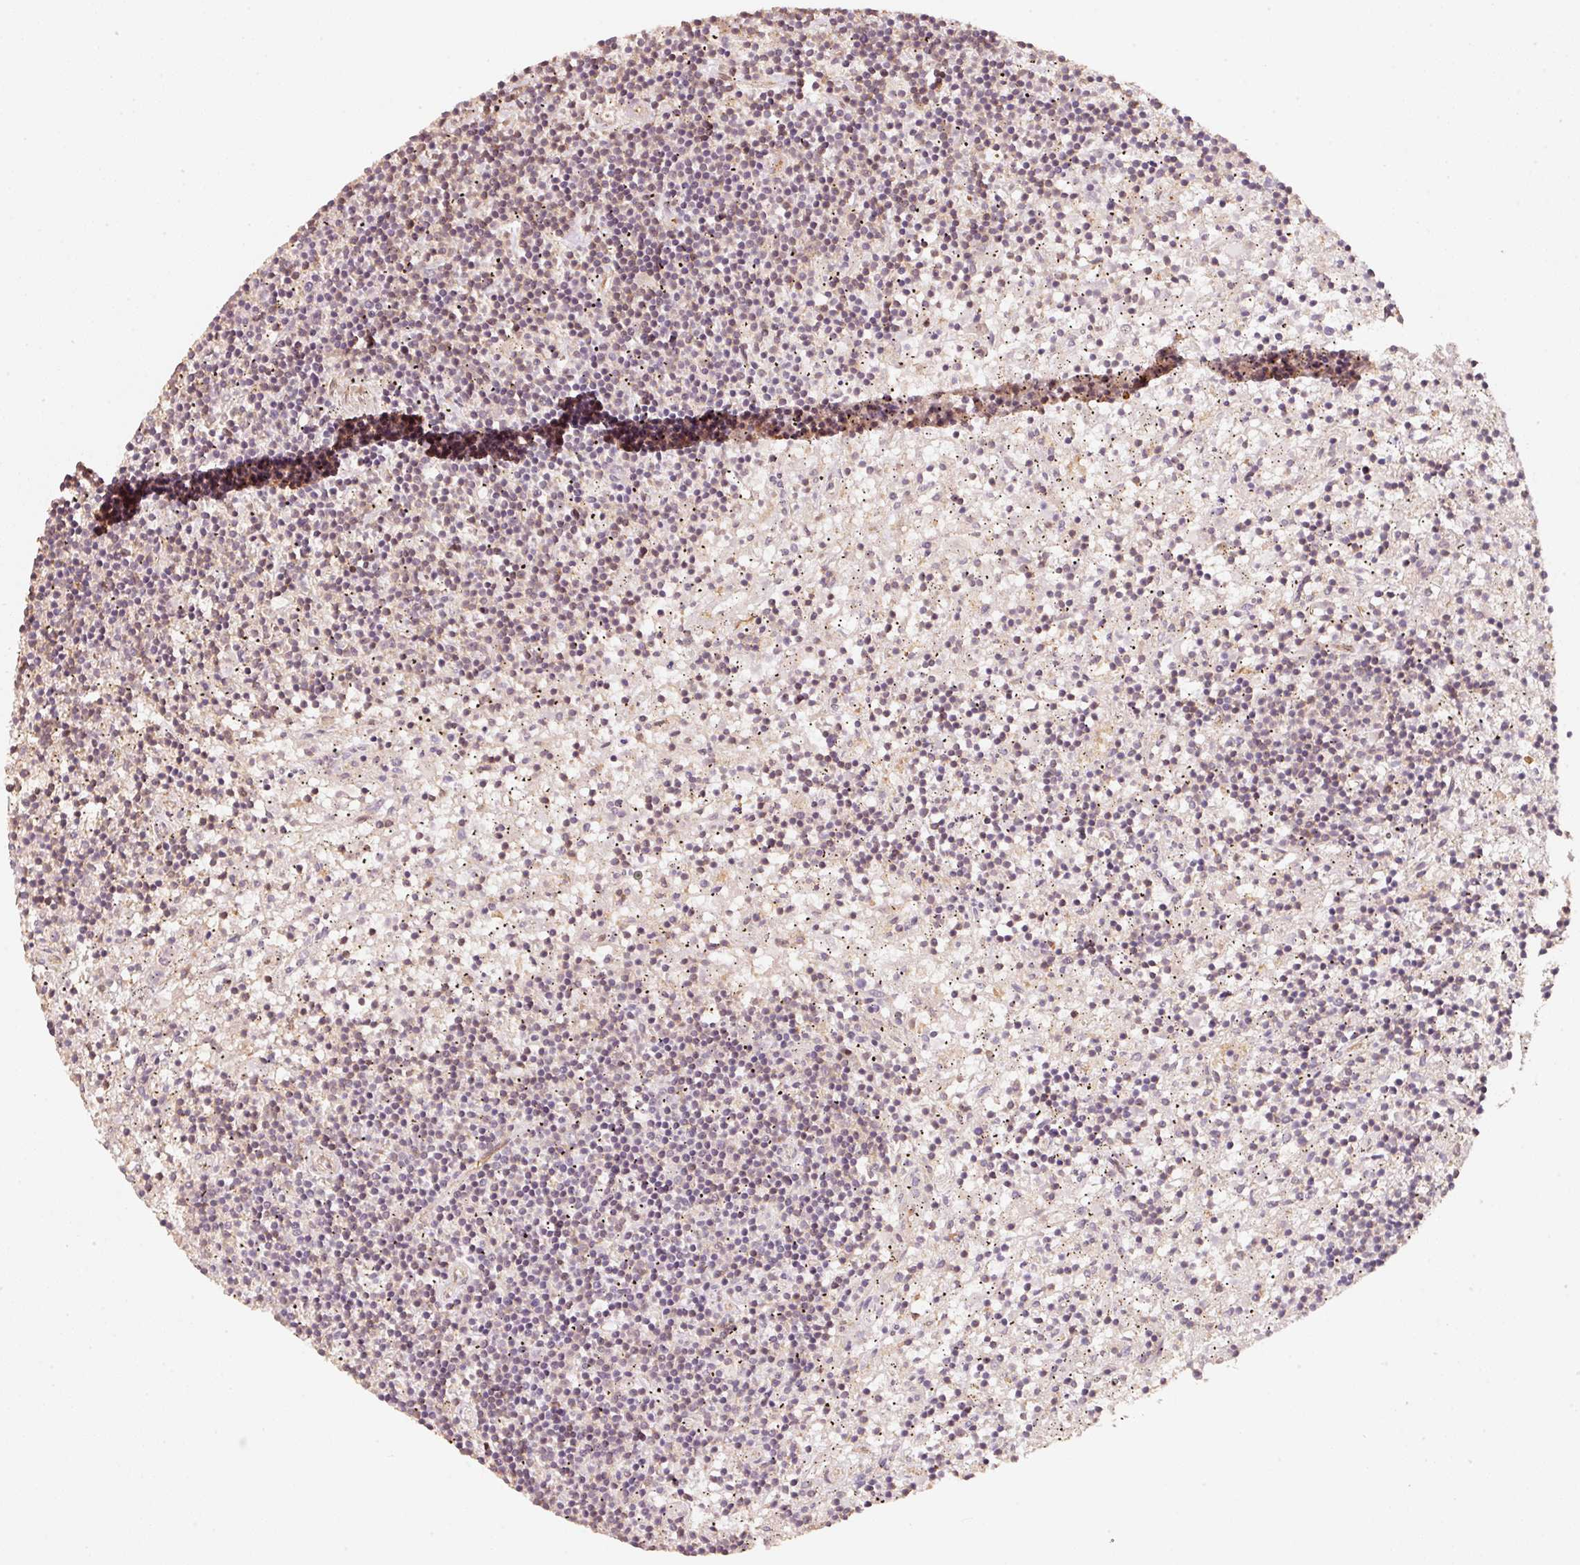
{"staining": {"intensity": "negative", "quantity": "none", "location": "none"}, "tissue": "lymphoma", "cell_type": "Tumor cells", "image_type": "cancer", "snomed": [{"axis": "morphology", "description": "Malignant lymphoma, non-Hodgkin's type, Low grade"}, {"axis": "topography", "description": "Spleen"}], "caption": "Lymphoma was stained to show a protein in brown. There is no significant staining in tumor cells.", "gene": "CEP95", "patient": {"sex": "male", "age": 76}}